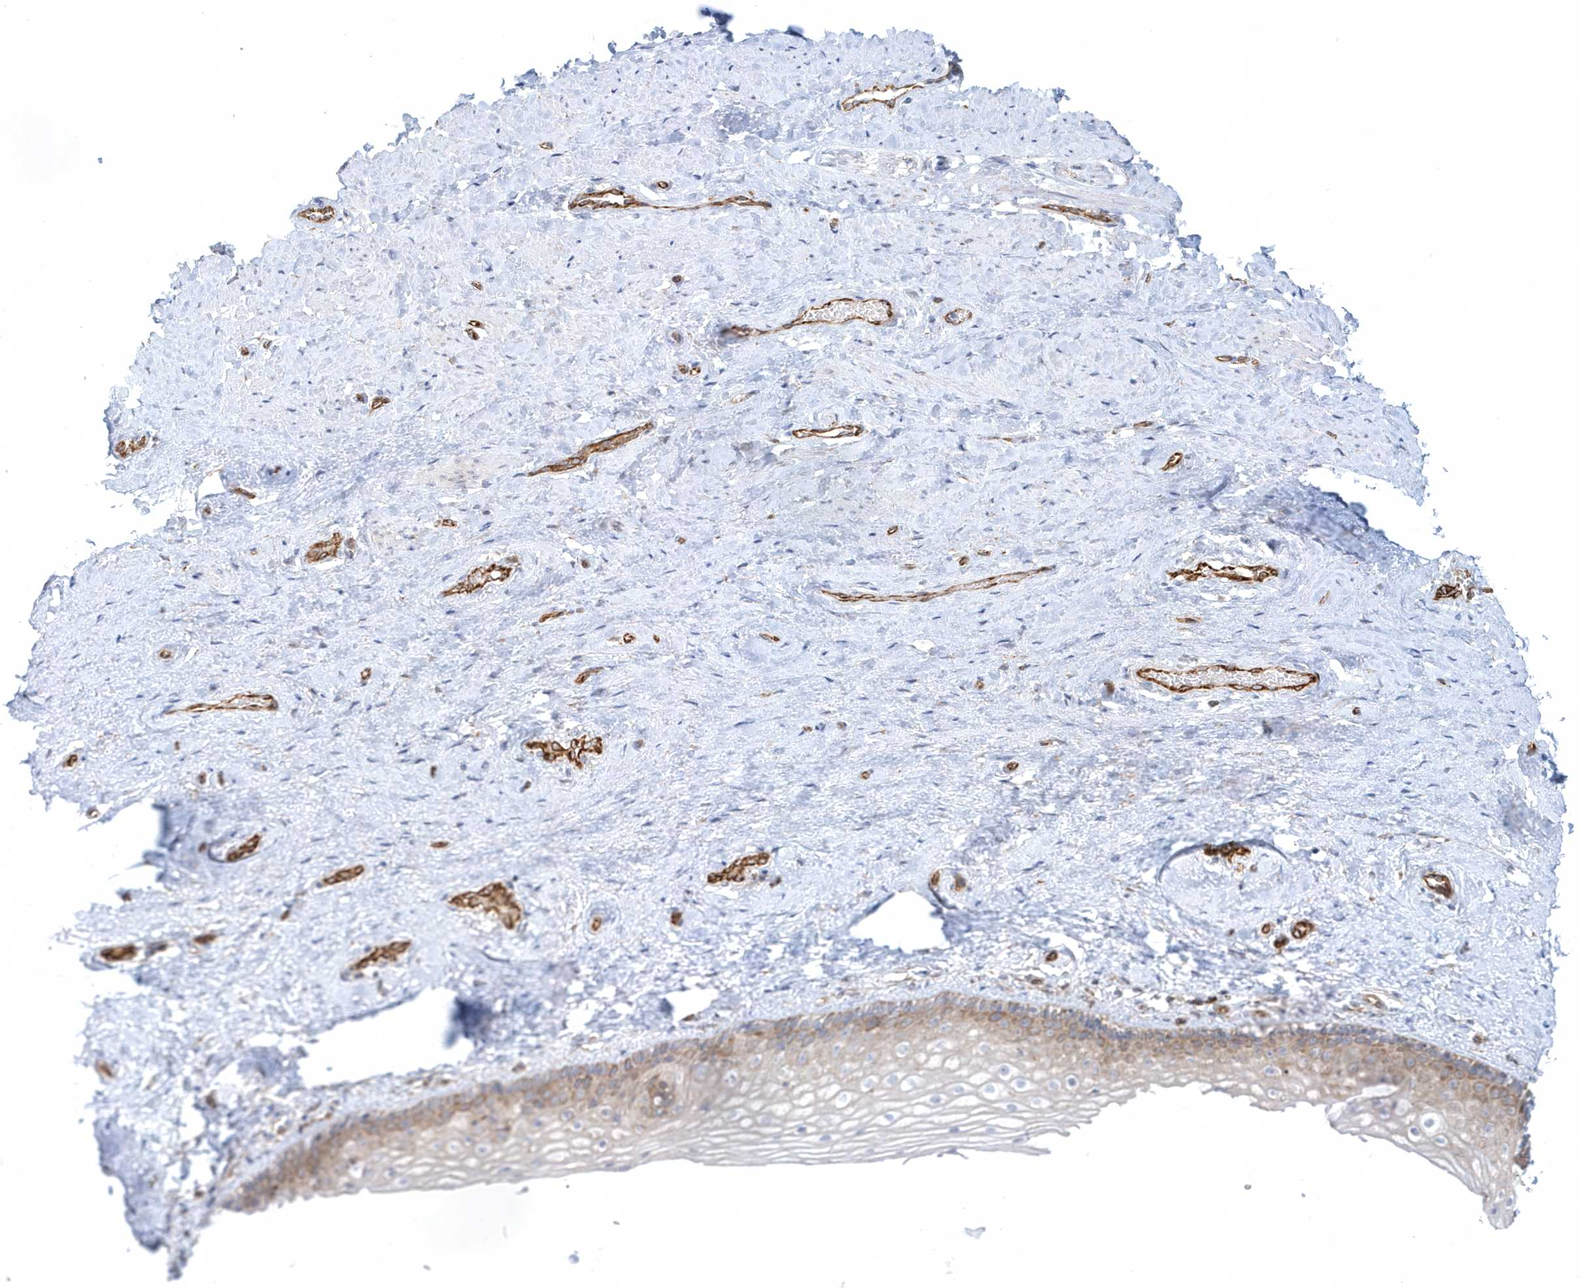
{"staining": {"intensity": "weak", "quantity": "<25%", "location": "cytoplasmic/membranous"}, "tissue": "vagina", "cell_type": "Squamous epithelial cells", "image_type": "normal", "snomed": [{"axis": "morphology", "description": "Normal tissue, NOS"}, {"axis": "topography", "description": "Vagina"}], "caption": "The immunohistochemistry photomicrograph has no significant positivity in squamous epithelial cells of vagina. Nuclei are stained in blue.", "gene": "GPR152", "patient": {"sex": "female", "age": 46}}